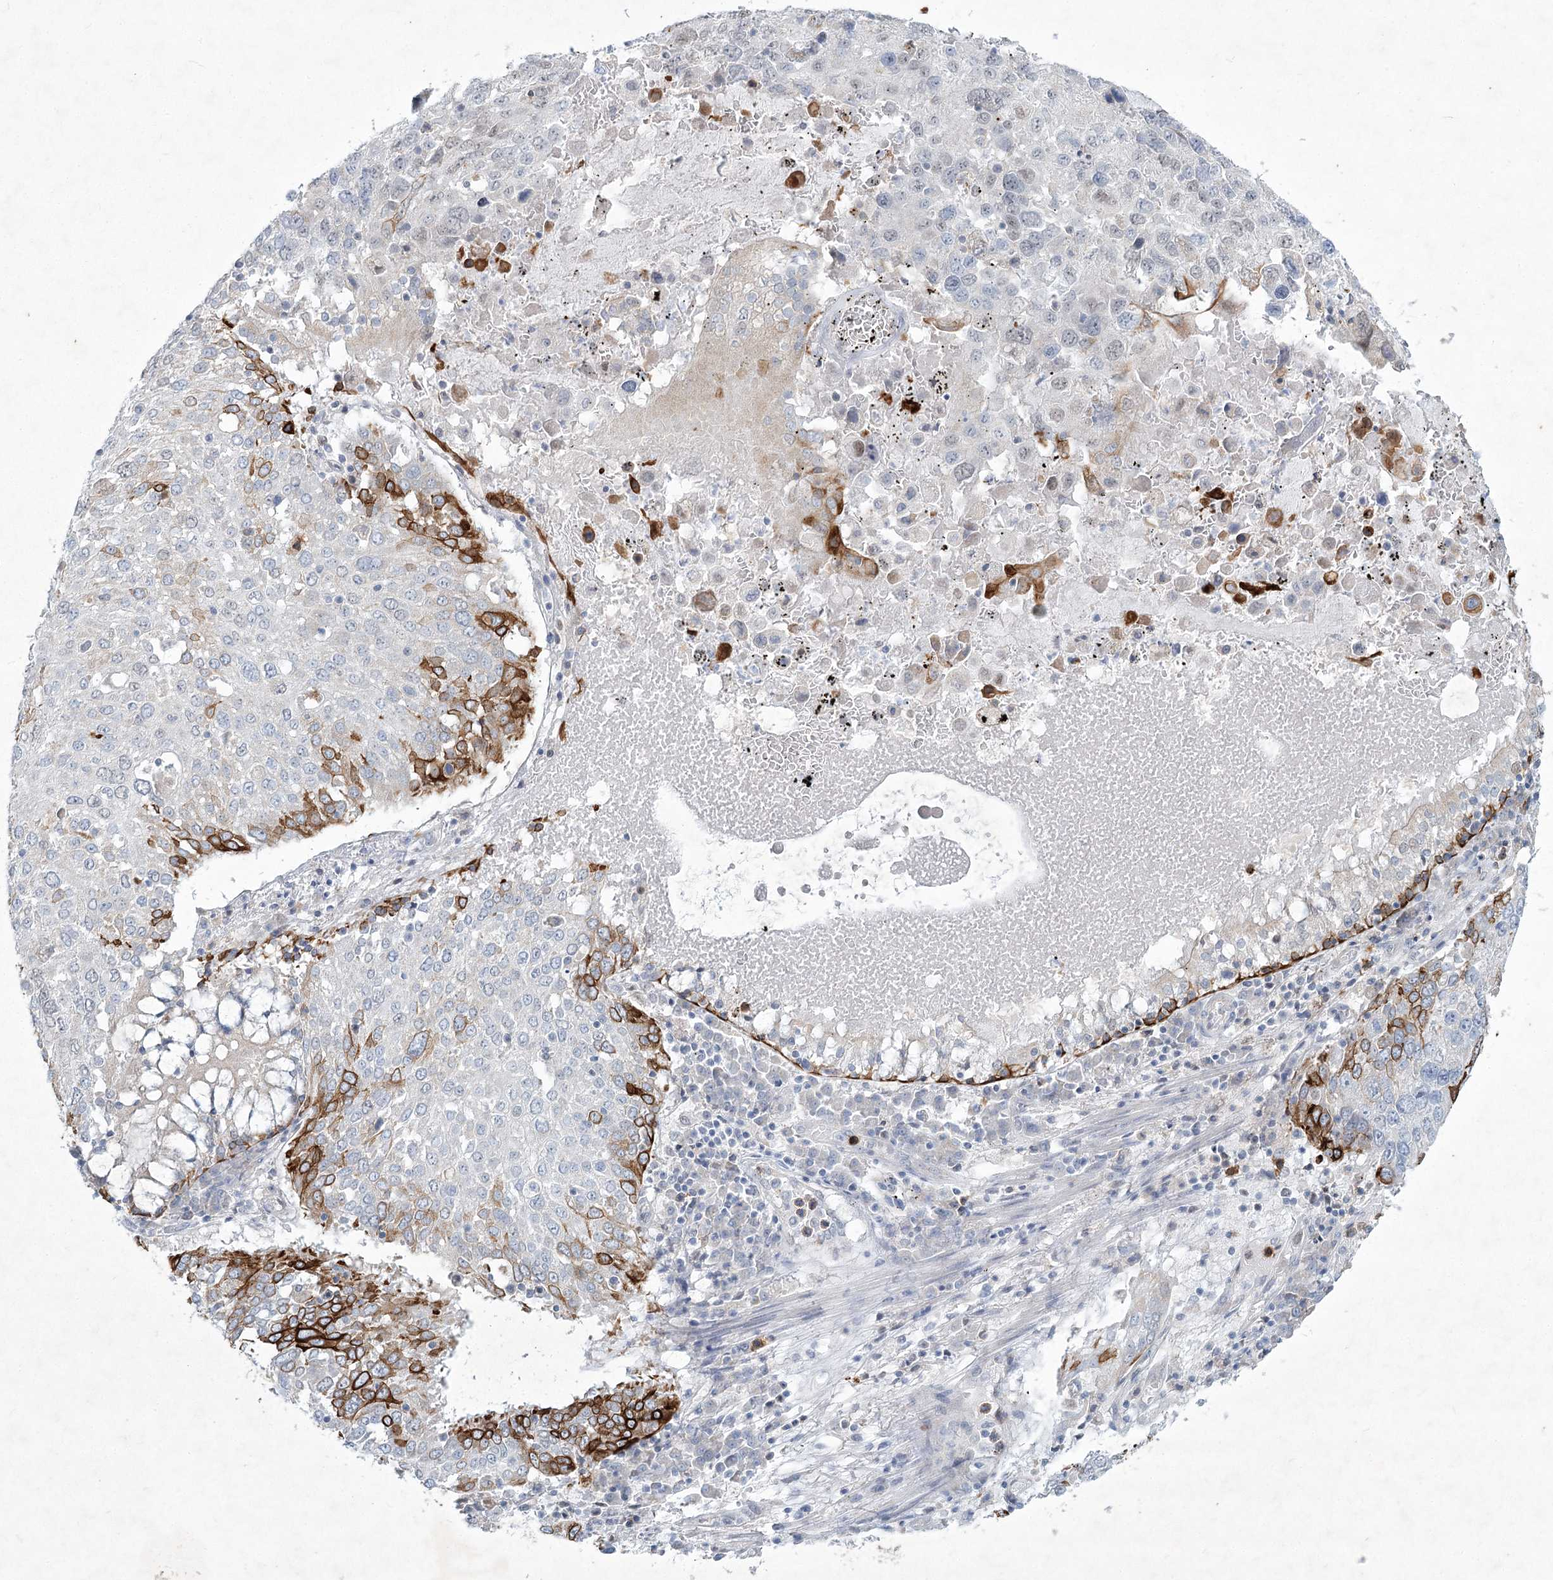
{"staining": {"intensity": "strong", "quantity": "<25%", "location": "cytoplasmic/membranous"}, "tissue": "lung cancer", "cell_type": "Tumor cells", "image_type": "cancer", "snomed": [{"axis": "morphology", "description": "Squamous cell carcinoma, NOS"}, {"axis": "topography", "description": "Lung"}], "caption": "DAB (3,3'-diaminobenzidine) immunohistochemical staining of human lung cancer exhibits strong cytoplasmic/membranous protein expression in approximately <25% of tumor cells.", "gene": "ABITRAM", "patient": {"sex": "male", "age": 65}}